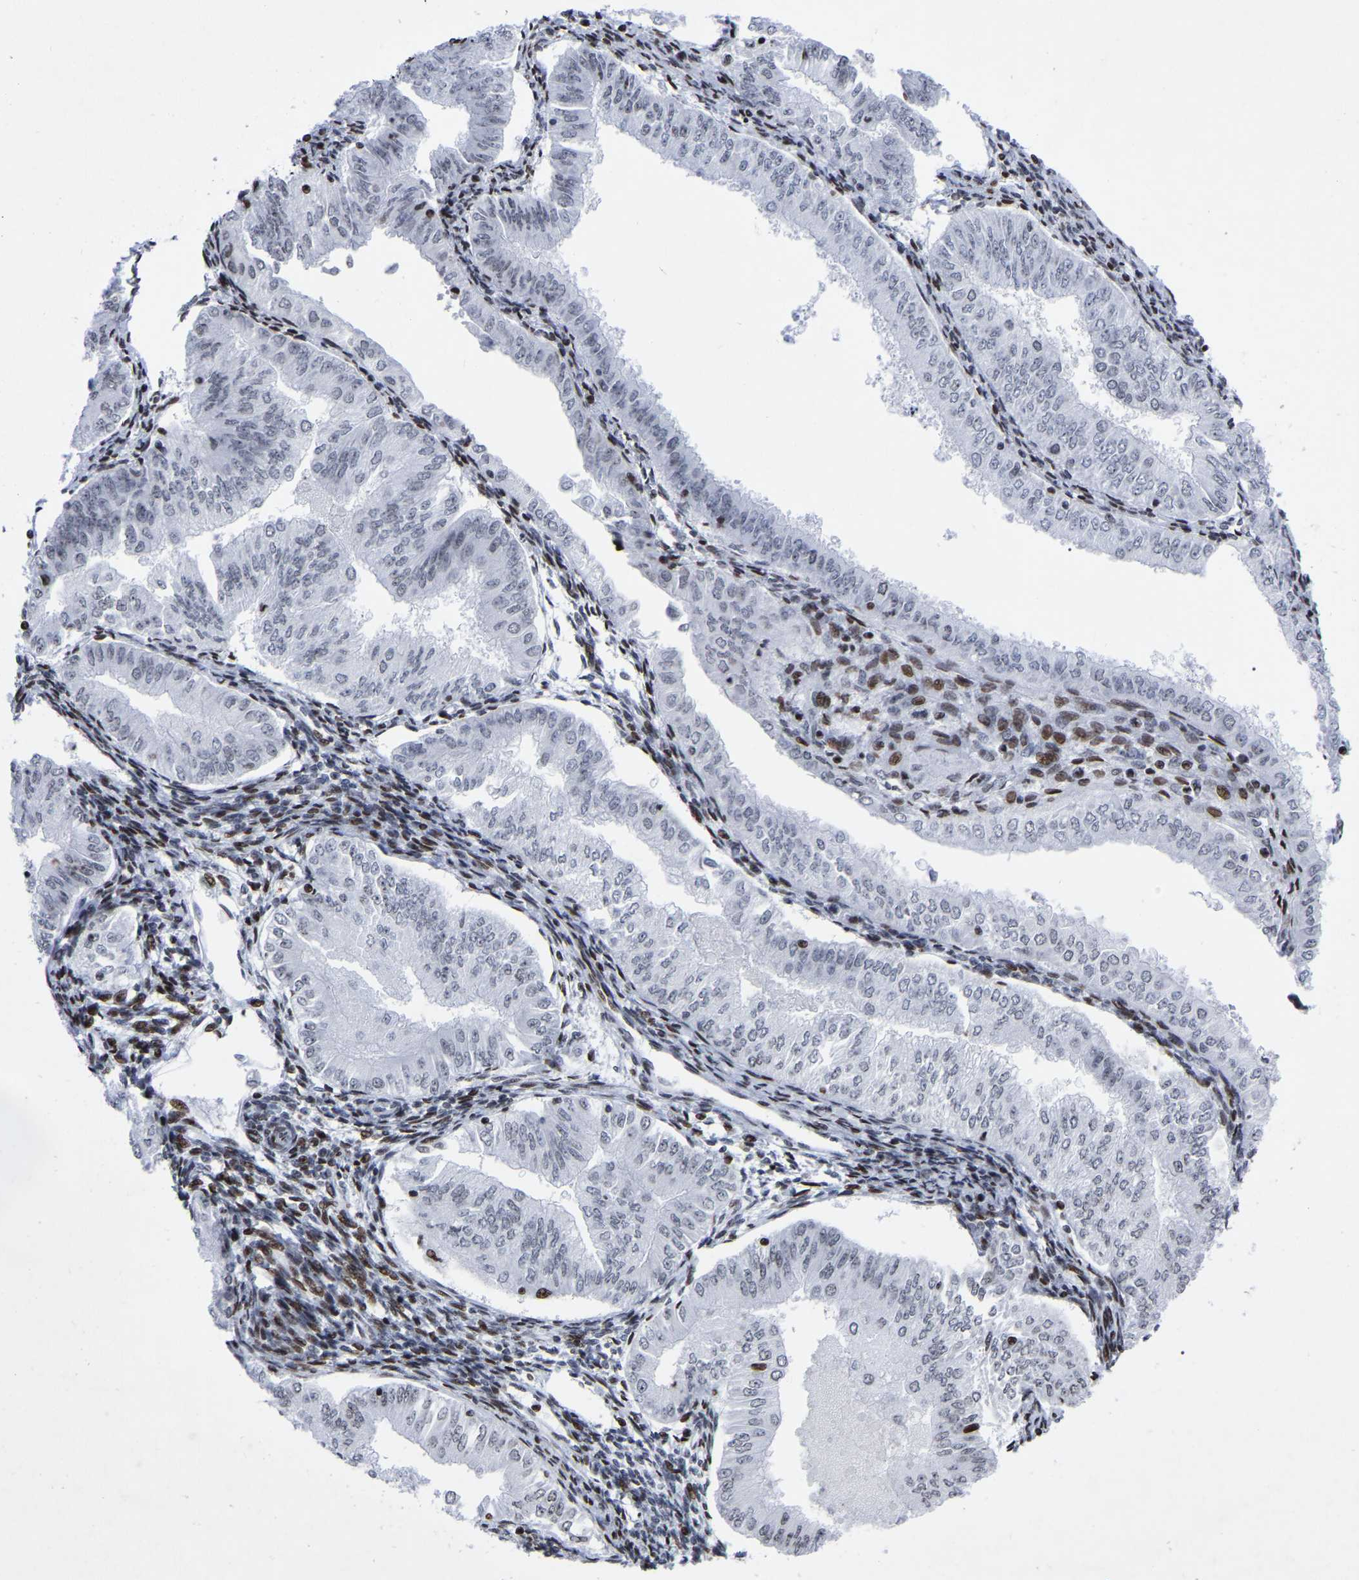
{"staining": {"intensity": "negative", "quantity": "none", "location": "none"}, "tissue": "endometrial cancer", "cell_type": "Tumor cells", "image_type": "cancer", "snomed": [{"axis": "morphology", "description": "Normal tissue, NOS"}, {"axis": "morphology", "description": "Adenocarcinoma, NOS"}, {"axis": "topography", "description": "Endometrium"}], "caption": "A photomicrograph of human adenocarcinoma (endometrial) is negative for staining in tumor cells. Nuclei are stained in blue.", "gene": "PRCC", "patient": {"sex": "female", "age": 53}}